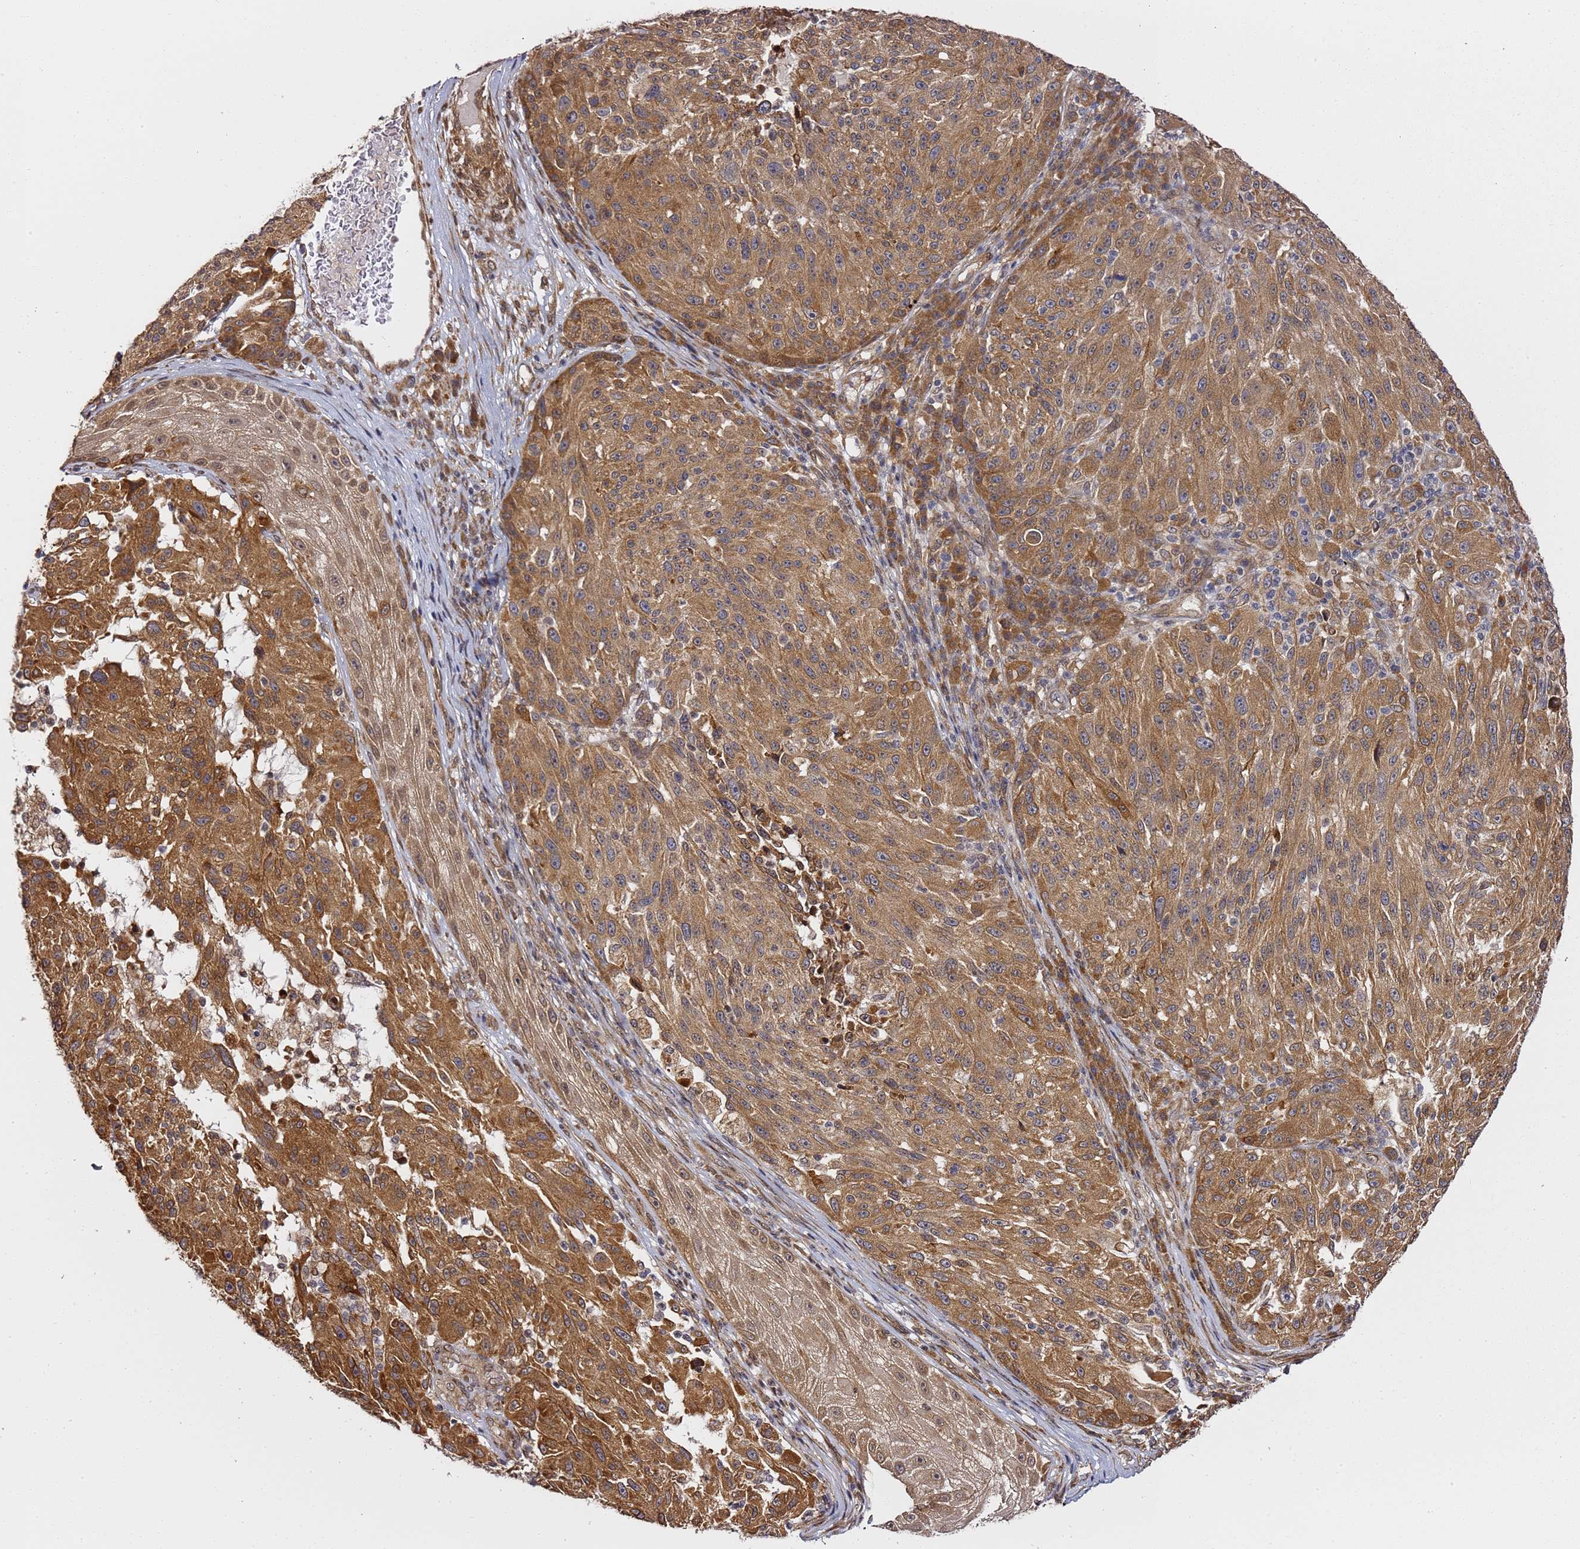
{"staining": {"intensity": "moderate", "quantity": ">75%", "location": "cytoplasmic/membranous"}, "tissue": "melanoma", "cell_type": "Tumor cells", "image_type": "cancer", "snomed": [{"axis": "morphology", "description": "Malignant melanoma, NOS"}, {"axis": "topography", "description": "Skin"}], "caption": "DAB immunohistochemical staining of malignant melanoma exhibits moderate cytoplasmic/membranous protein positivity in approximately >75% of tumor cells.", "gene": "PRKAB2", "patient": {"sex": "male", "age": 53}}